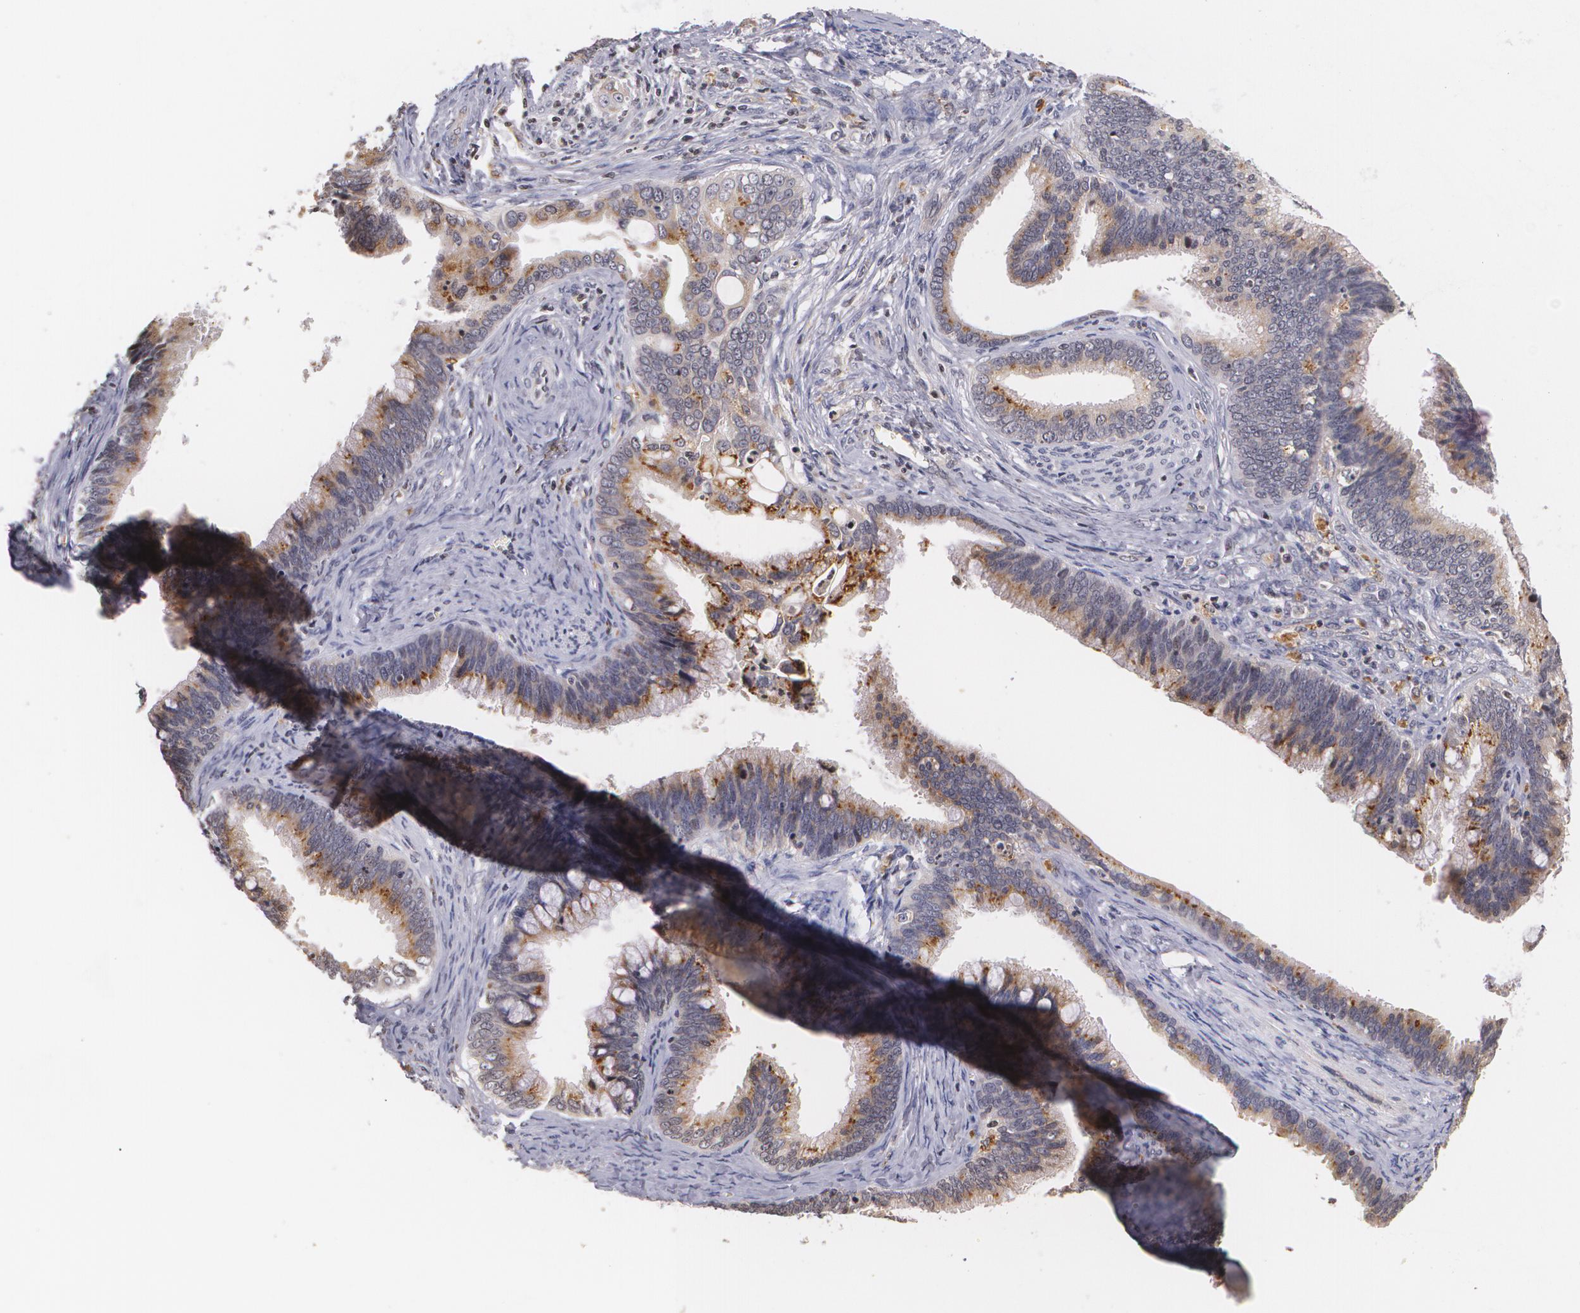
{"staining": {"intensity": "moderate", "quantity": ">75%", "location": "cytoplasmic/membranous"}, "tissue": "cervical cancer", "cell_type": "Tumor cells", "image_type": "cancer", "snomed": [{"axis": "morphology", "description": "Adenocarcinoma, NOS"}, {"axis": "topography", "description": "Cervix"}], "caption": "An image of adenocarcinoma (cervical) stained for a protein shows moderate cytoplasmic/membranous brown staining in tumor cells.", "gene": "VAV3", "patient": {"sex": "female", "age": 47}}